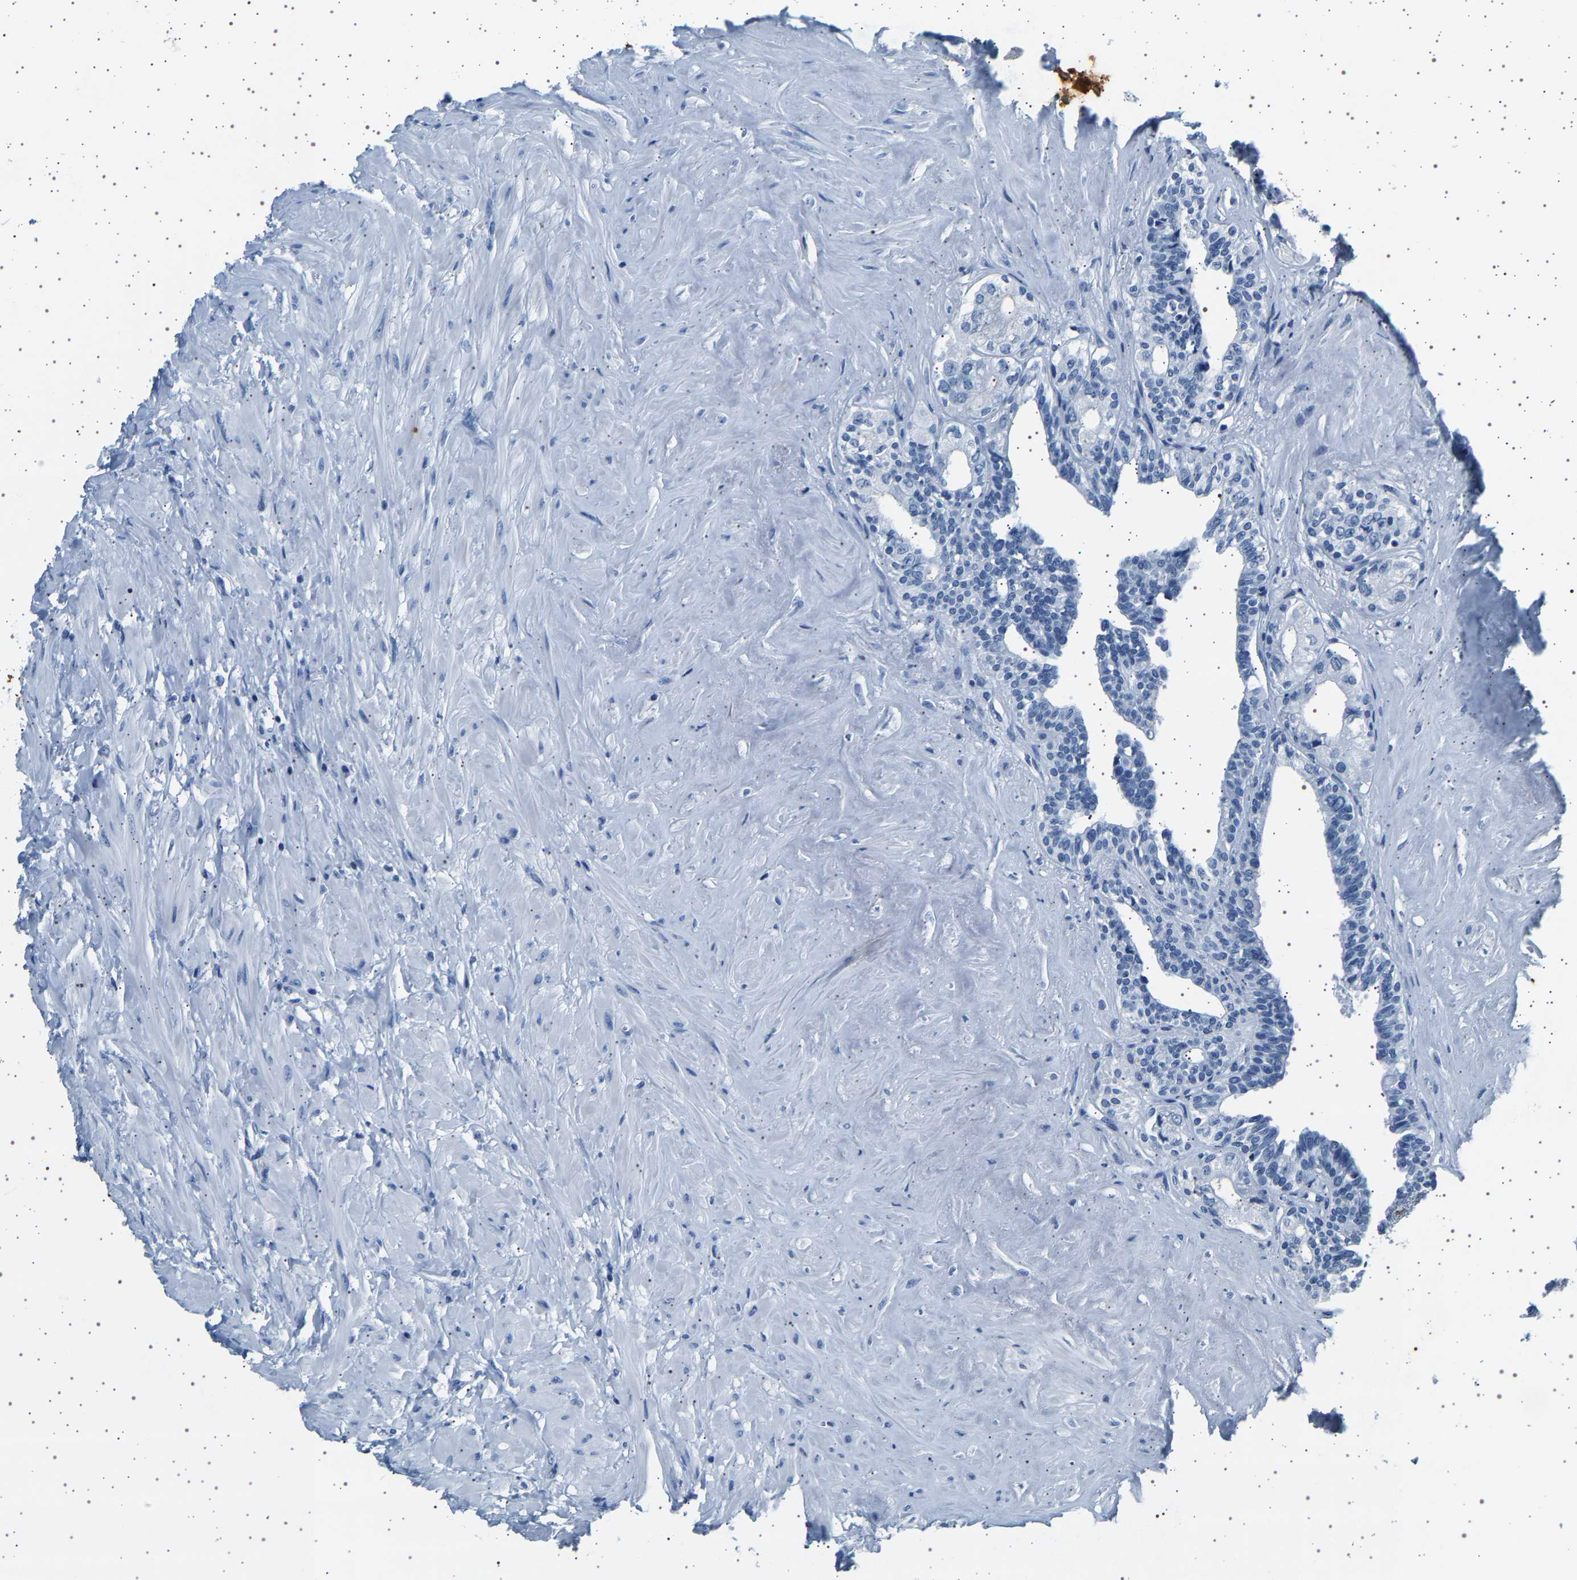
{"staining": {"intensity": "negative", "quantity": "none", "location": "none"}, "tissue": "seminal vesicle", "cell_type": "Glandular cells", "image_type": "normal", "snomed": [{"axis": "morphology", "description": "Normal tissue, NOS"}, {"axis": "topography", "description": "Seminal veicle"}], "caption": "Immunohistochemistry micrograph of normal seminal vesicle: seminal vesicle stained with DAB demonstrates no significant protein staining in glandular cells.", "gene": "TFF3", "patient": {"sex": "male", "age": 63}}